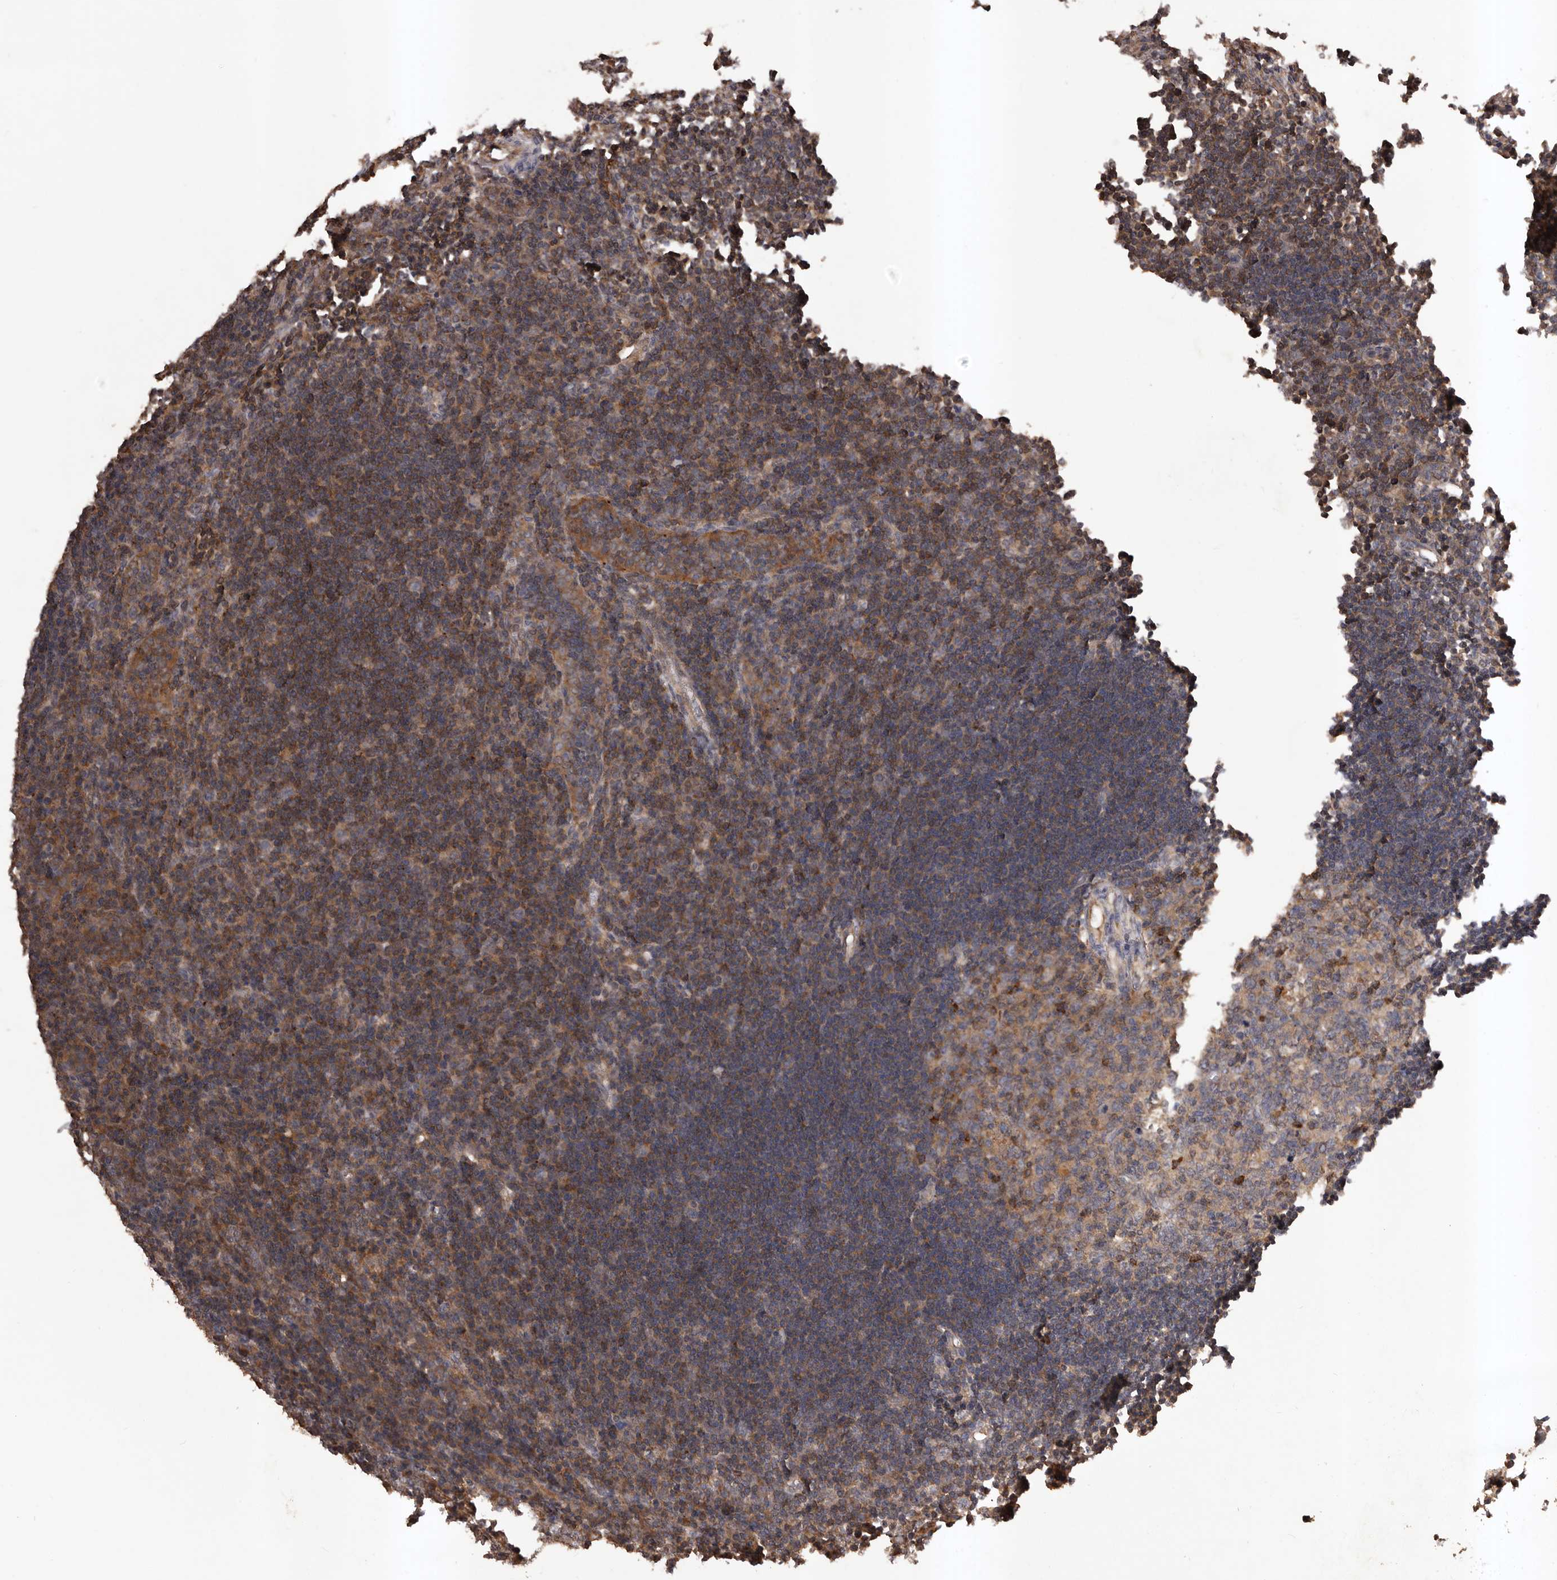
{"staining": {"intensity": "moderate", "quantity": ">75%", "location": "cytoplasmic/membranous"}, "tissue": "lymph node", "cell_type": "Germinal center cells", "image_type": "normal", "snomed": [{"axis": "morphology", "description": "Normal tissue, NOS"}, {"axis": "morphology", "description": "Malignant melanoma, Metastatic site"}, {"axis": "topography", "description": "Lymph node"}], "caption": "Lymph node stained with IHC demonstrates moderate cytoplasmic/membranous staining in approximately >75% of germinal center cells. (brown staining indicates protein expression, while blue staining denotes nuclei).", "gene": "SLC22A3", "patient": {"sex": "male", "age": 41}}